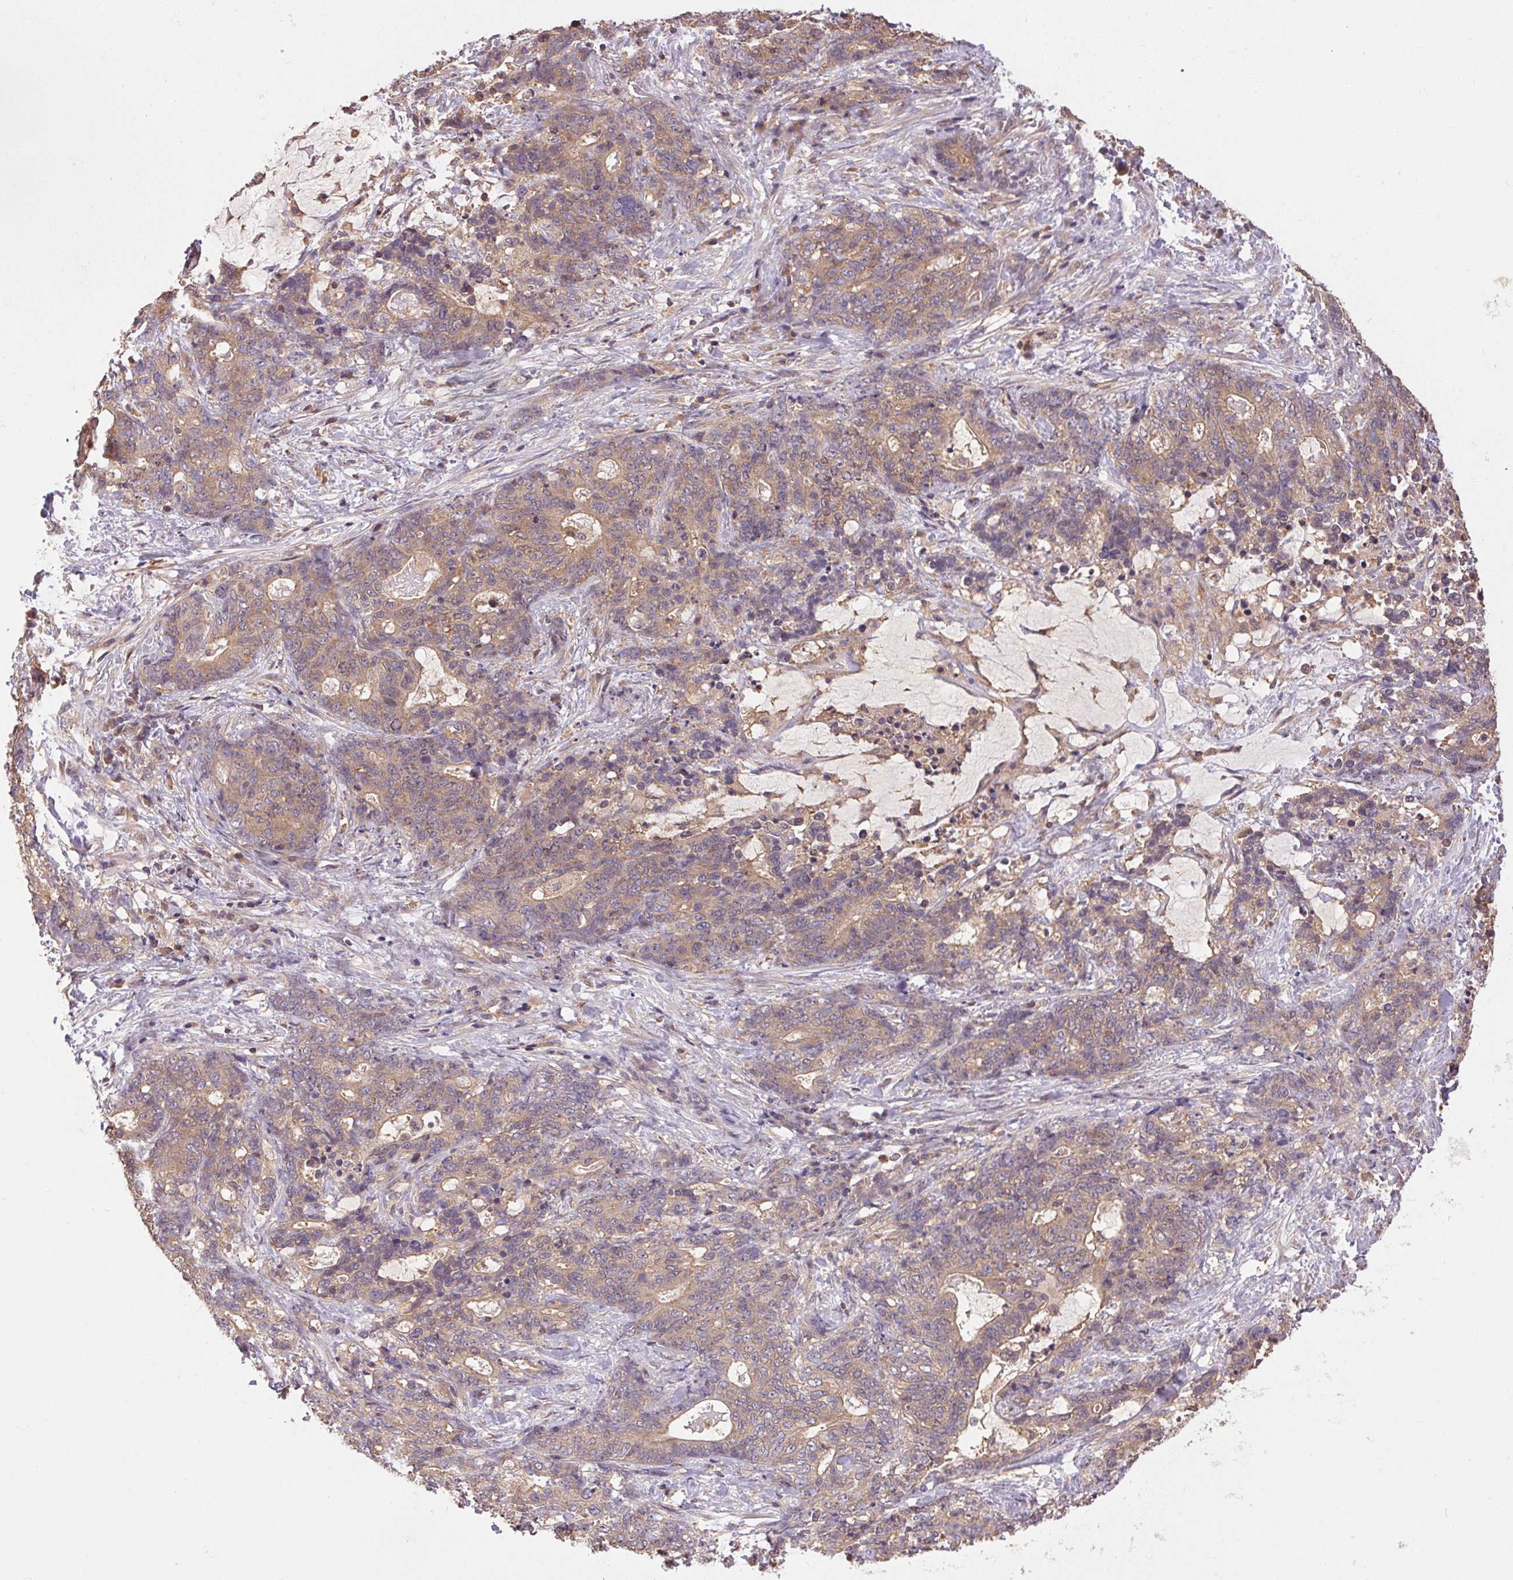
{"staining": {"intensity": "weak", "quantity": "25%-75%", "location": "cytoplasmic/membranous"}, "tissue": "stomach cancer", "cell_type": "Tumor cells", "image_type": "cancer", "snomed": [{"axis": "morphology", "description": "Normal tissue, NOS"}, {"axis": "morphology", "description": "Adenocarcinoma, NOS"}, {"axis": "topography", "description": "Stomach"}], "caption": "Immunohistochemistry (IHC) of stomach adenocarcinoma demonstrates low levels of weak cytoplasmic/membranous positivity in about 25%-75% of tumor cells.", "gene": "GDI2", "patient": {"sex": "female", "age": 64}}